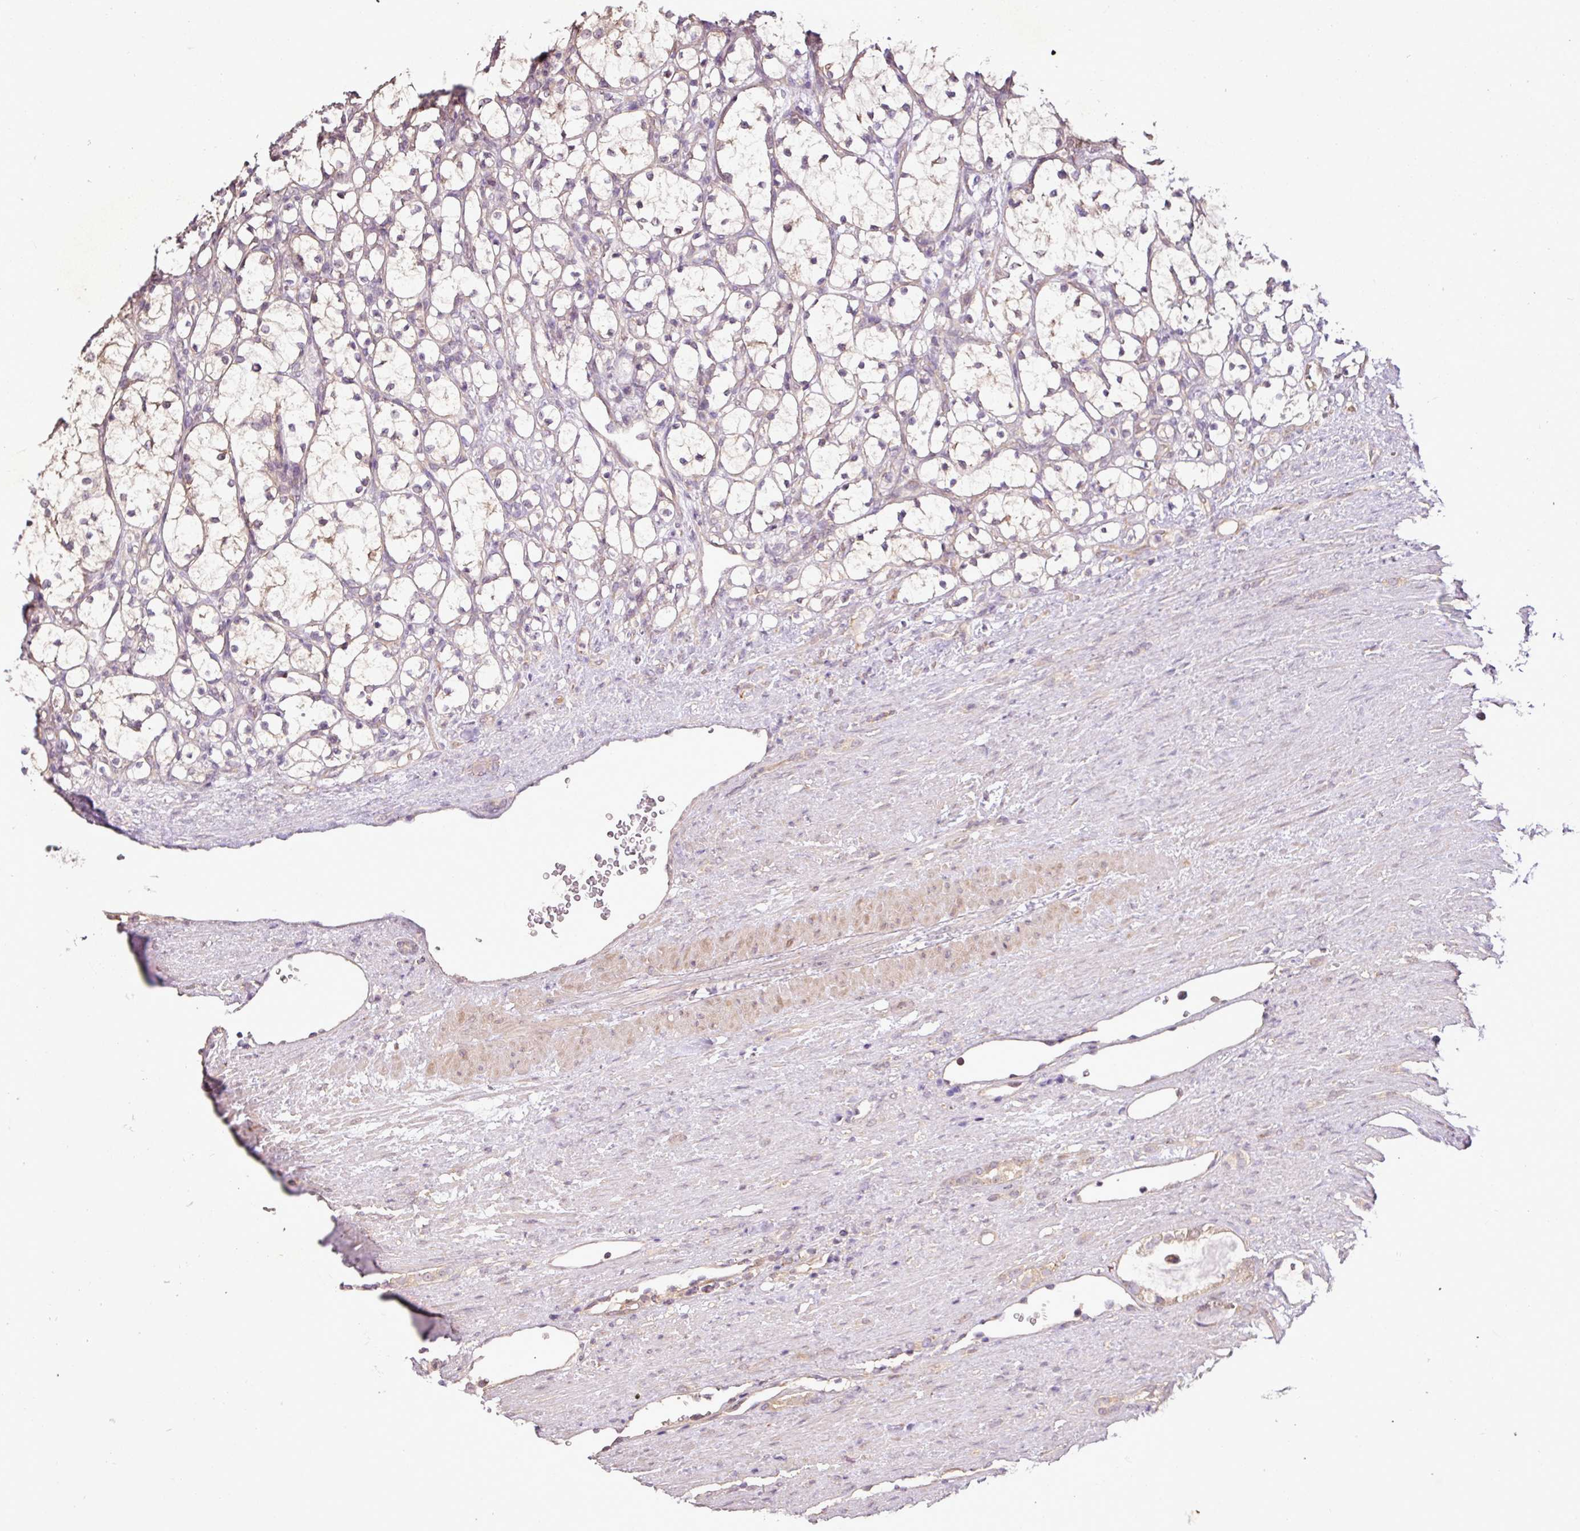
{"staining": {"intensity": "negative", "quantity": "none", "location": "none"}, "tissue": "renal cancer", "cell_type": "Tumor cells", "image_type": "cancer", "snomed": [{"axis": "morphology", "description": "Adenocarcinoma, NOS"}, {"axis": "topography", "description": "Kidney"}], "caption": "IHC photomicrograph of human renal adenocarcinoma stained for a protein (brown), which shows no staining in tumor cells.", "gene": "DNAAF4", "patient": {"sex": "female", "age": 69}}